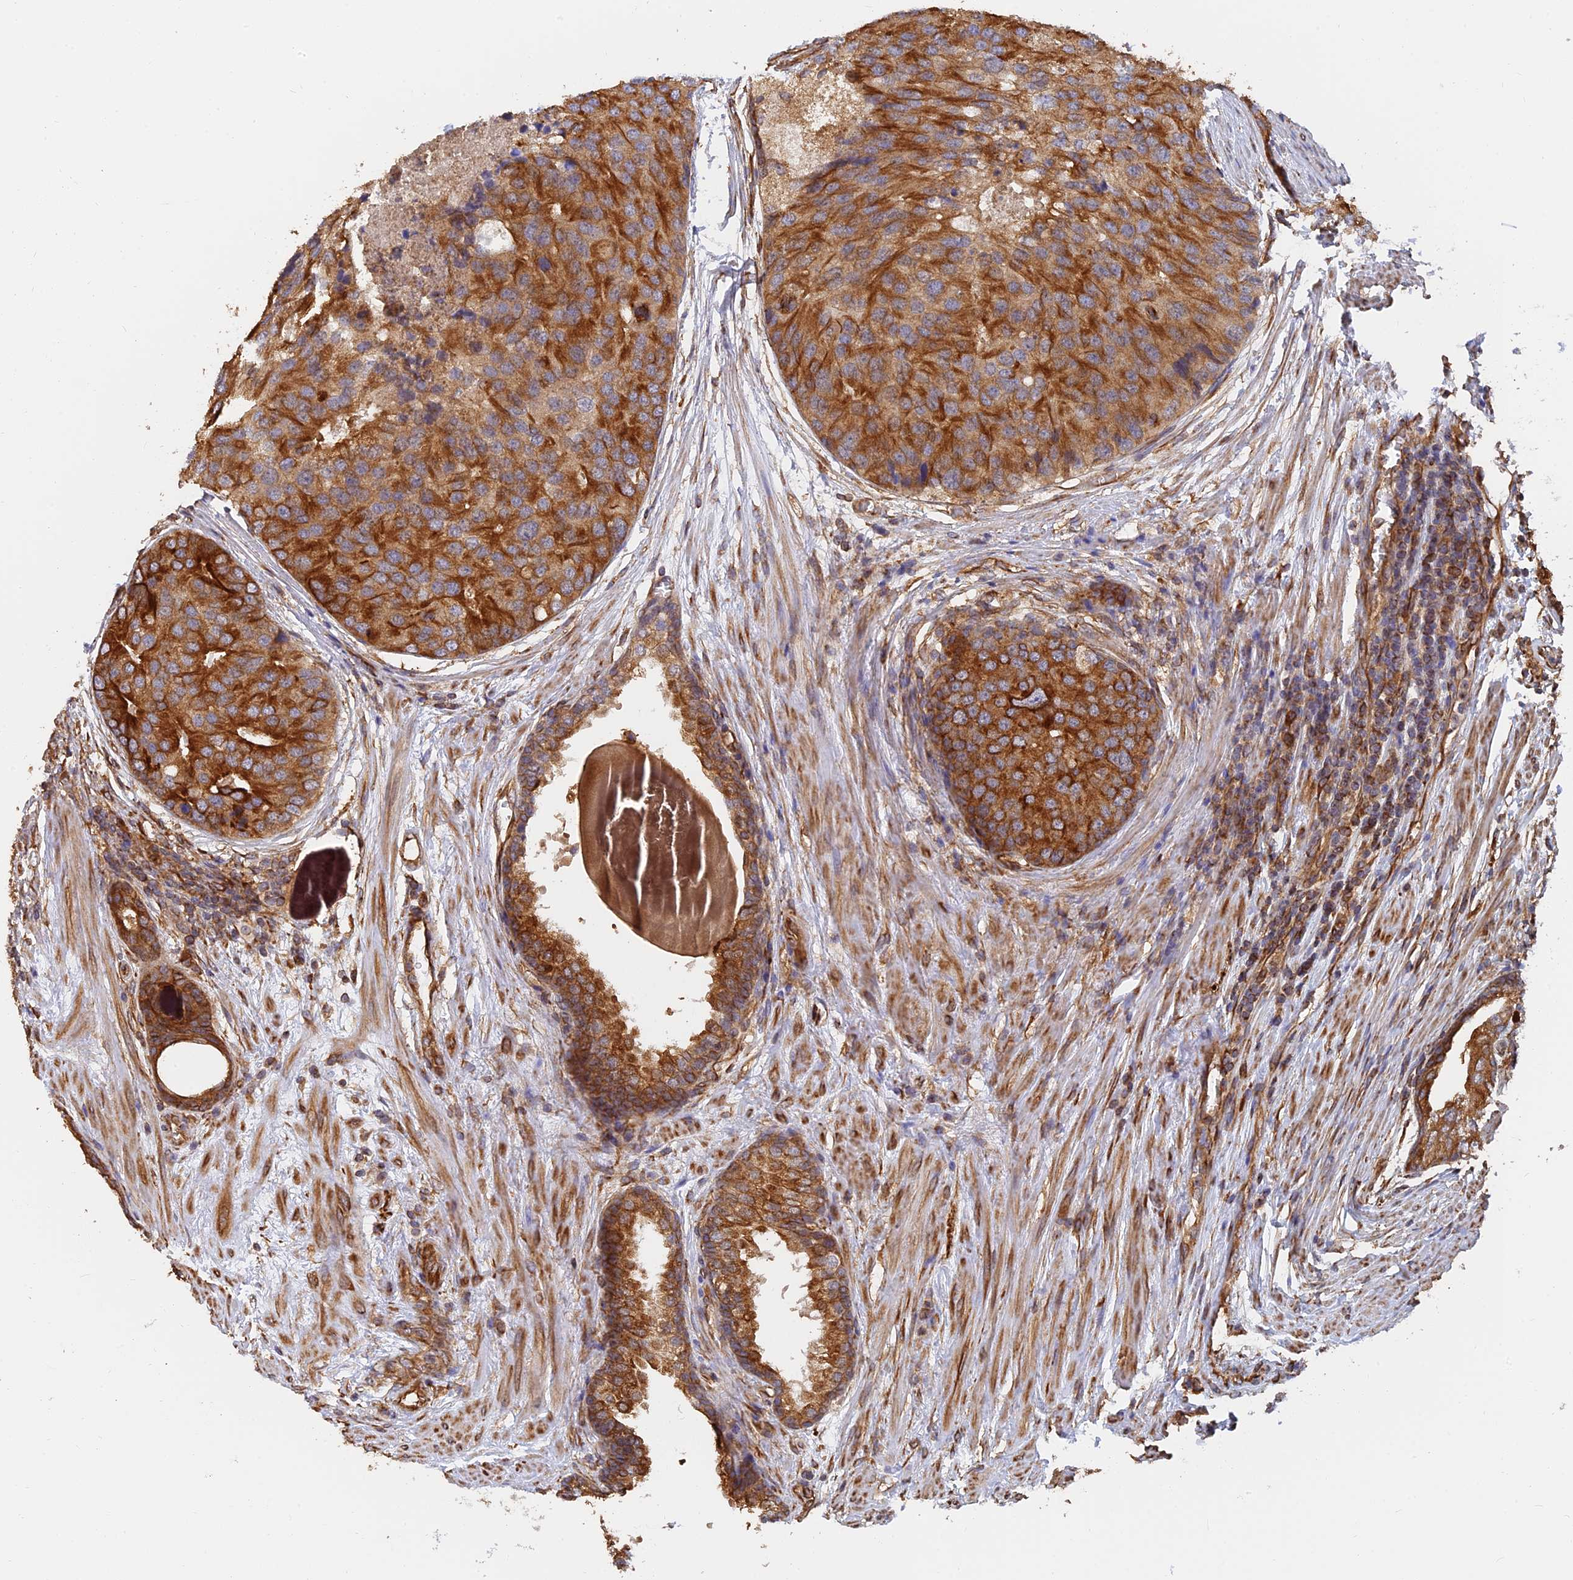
{"staining": {"intensity": "strong", "quantity": ">75%", "location": "cytoplasmic/membranous"}, "tissue": "prostate cancer", "cell_type": "Tumor cells", "image_type": "cancer", "snomed": [{"axis": "morphology", "description": "Adenocarcinoma, High grade"}, {"axis": "topography", "description": "Prostate"}], "caption": "Prostate cancer tissue exhibits strong cytoplasmic/membranous staining in about >75% of tumor cells", "gene": "WBP11", "patient": {"sex": "male", "age": 62}}